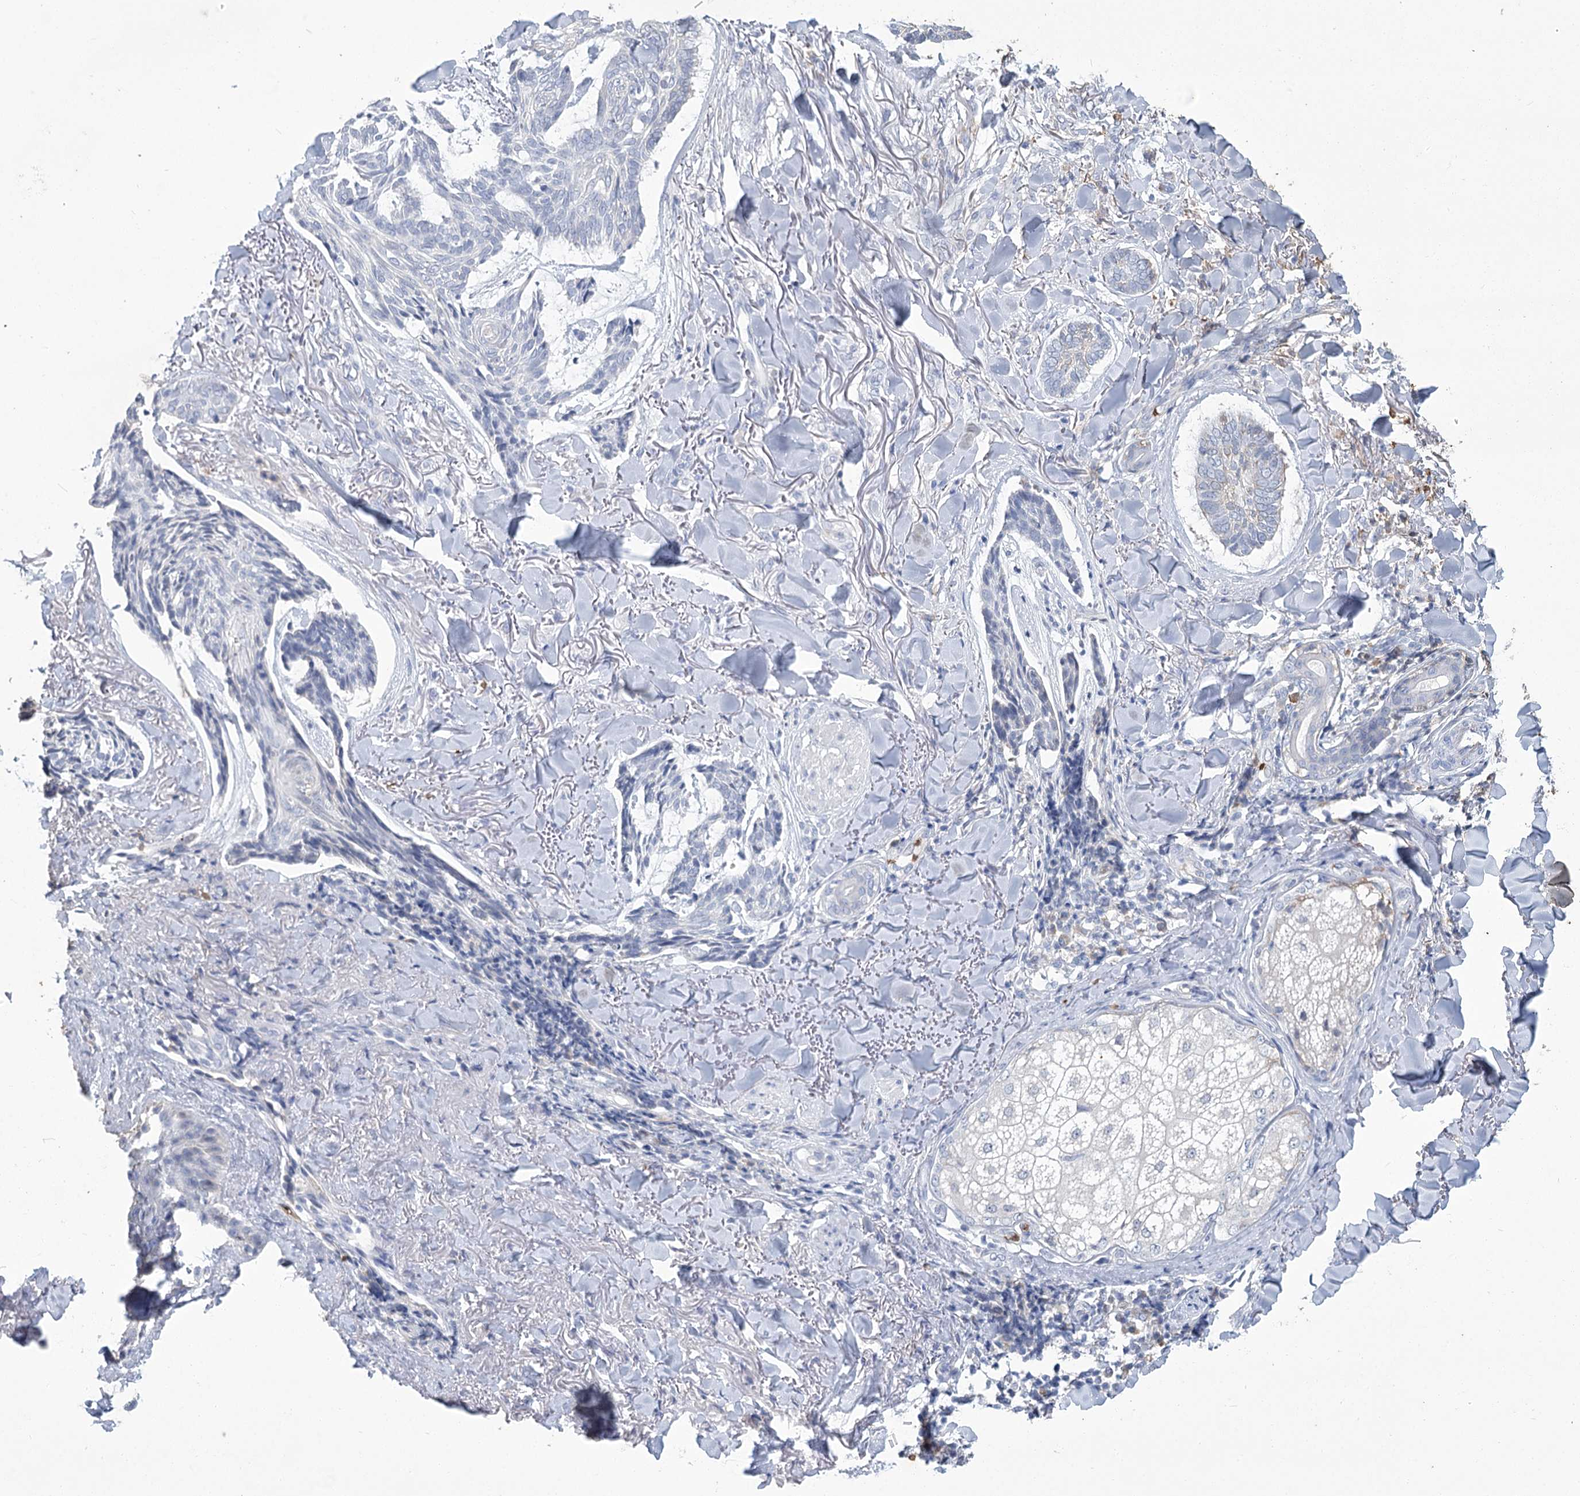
{"staining": {"intensity": "negative", "quantity": "none", "location": "none"}, "tissue": "skin cancer", "cell_type": "Tumor cells", "image_type": "cancer", "snomed": [{"axis": "morphology", "description": "Basal cell carcinoma"}, {"axis": "topography", "description": "Skin"}], "caption": "Tumor cells show no significant expression in skin cancer (basal cell carcinoma). The staining was performed using DAB to visualize the protein expression in brown, while the nuclei were stained in blue with hematoxylin (Magnification: 20x).", "gene": "HBA1", "patient": {"sex": "male", "age": 43}}